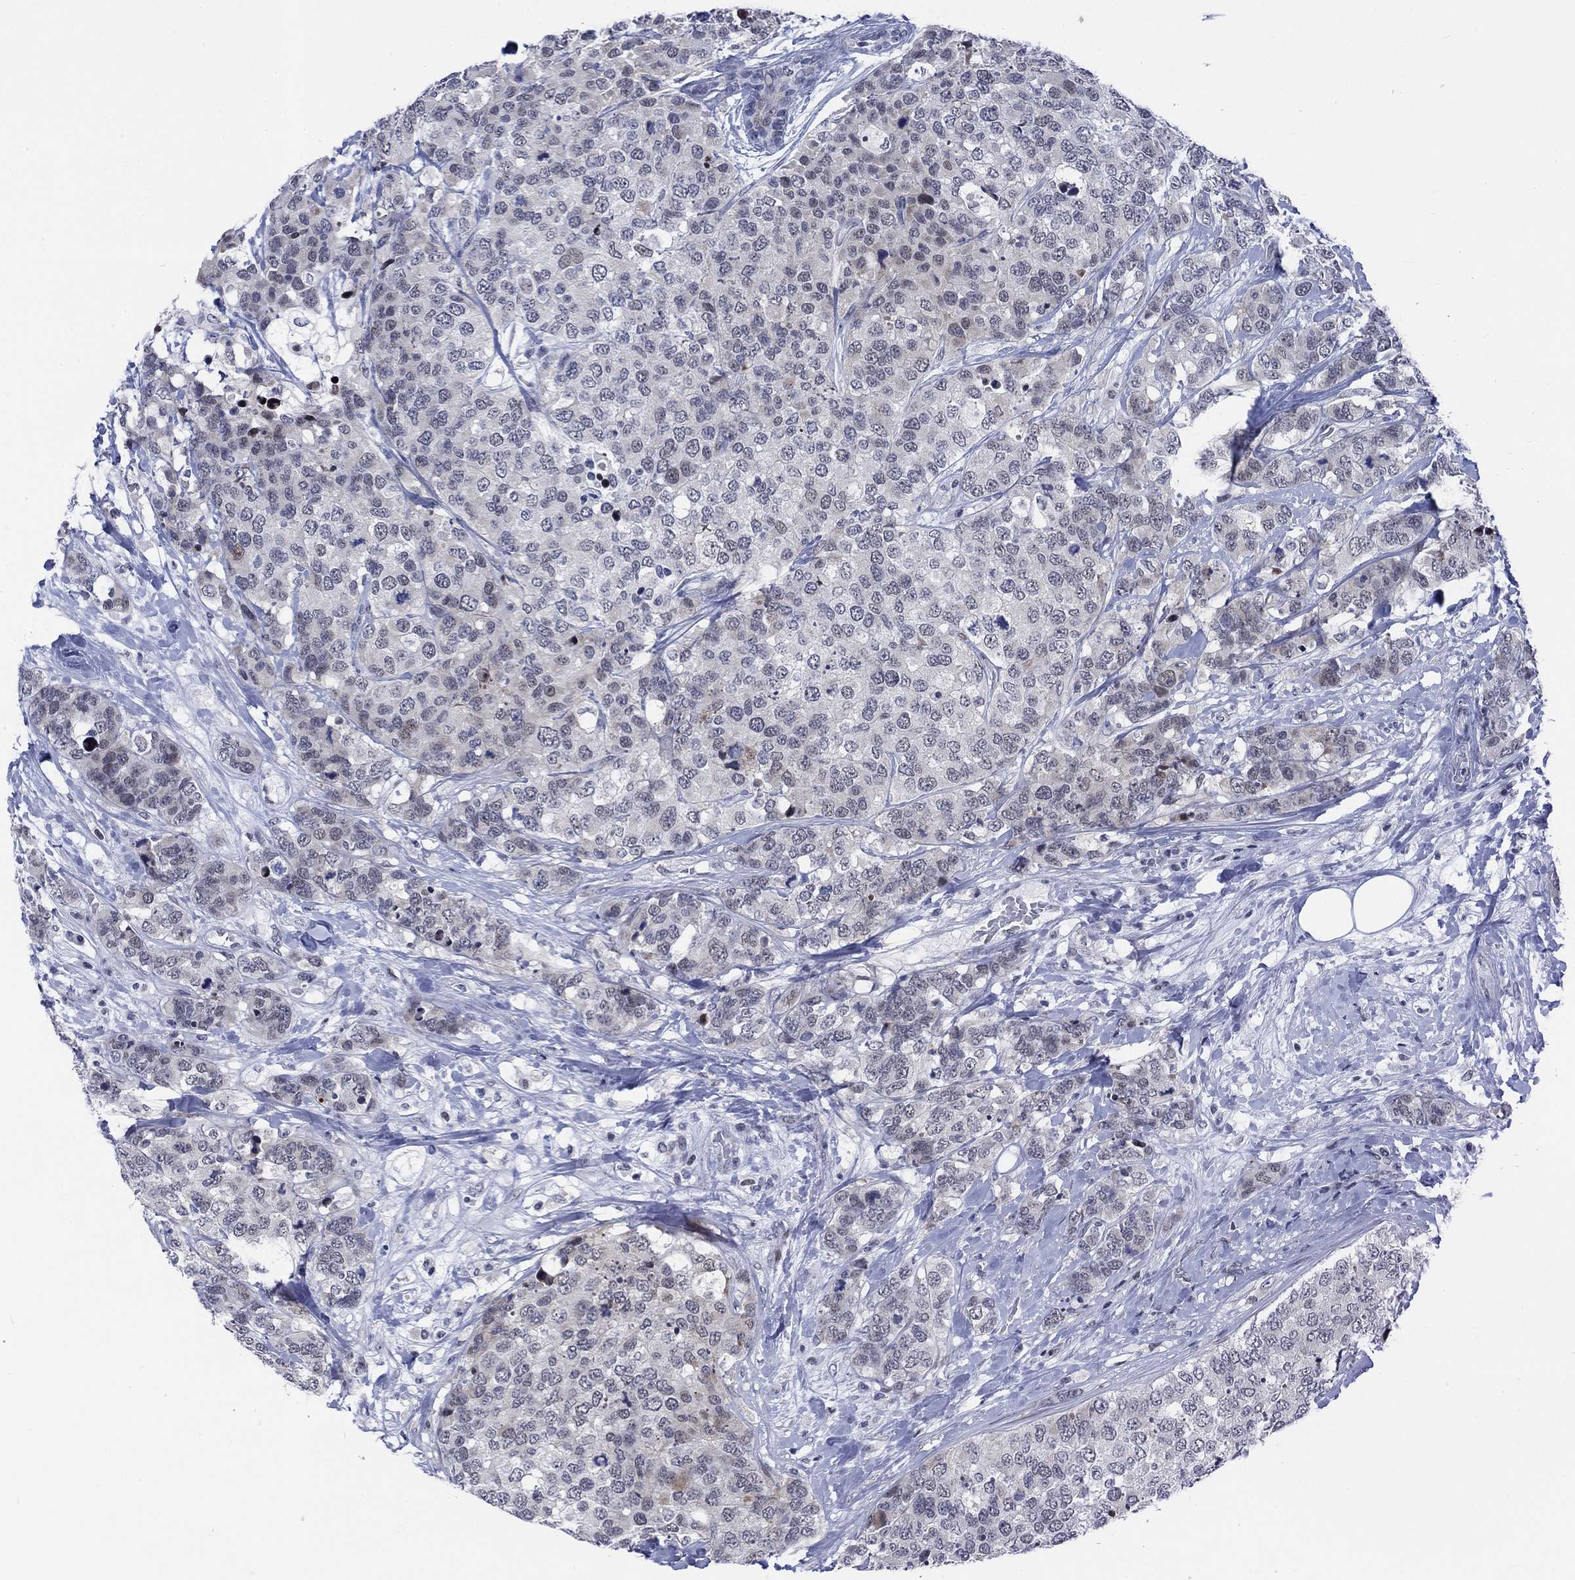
{"staining": {"intensity": "negative", "quantity": "none", "location": "none"}, "tissue": "breast cancer", "cell_type": "Tumor cells", "image_type": "cancer", "snomed": [{"axis": "morphology", "description": "Lobular carcinoma"}, {"axis": "topography", "description": "Breast"}], "caption": "There is no significant staining in tumor cells of breast cancer (lobular carcinoma).", "gene": "NEU3", "patient": {"sex": "female", "age": 59}}